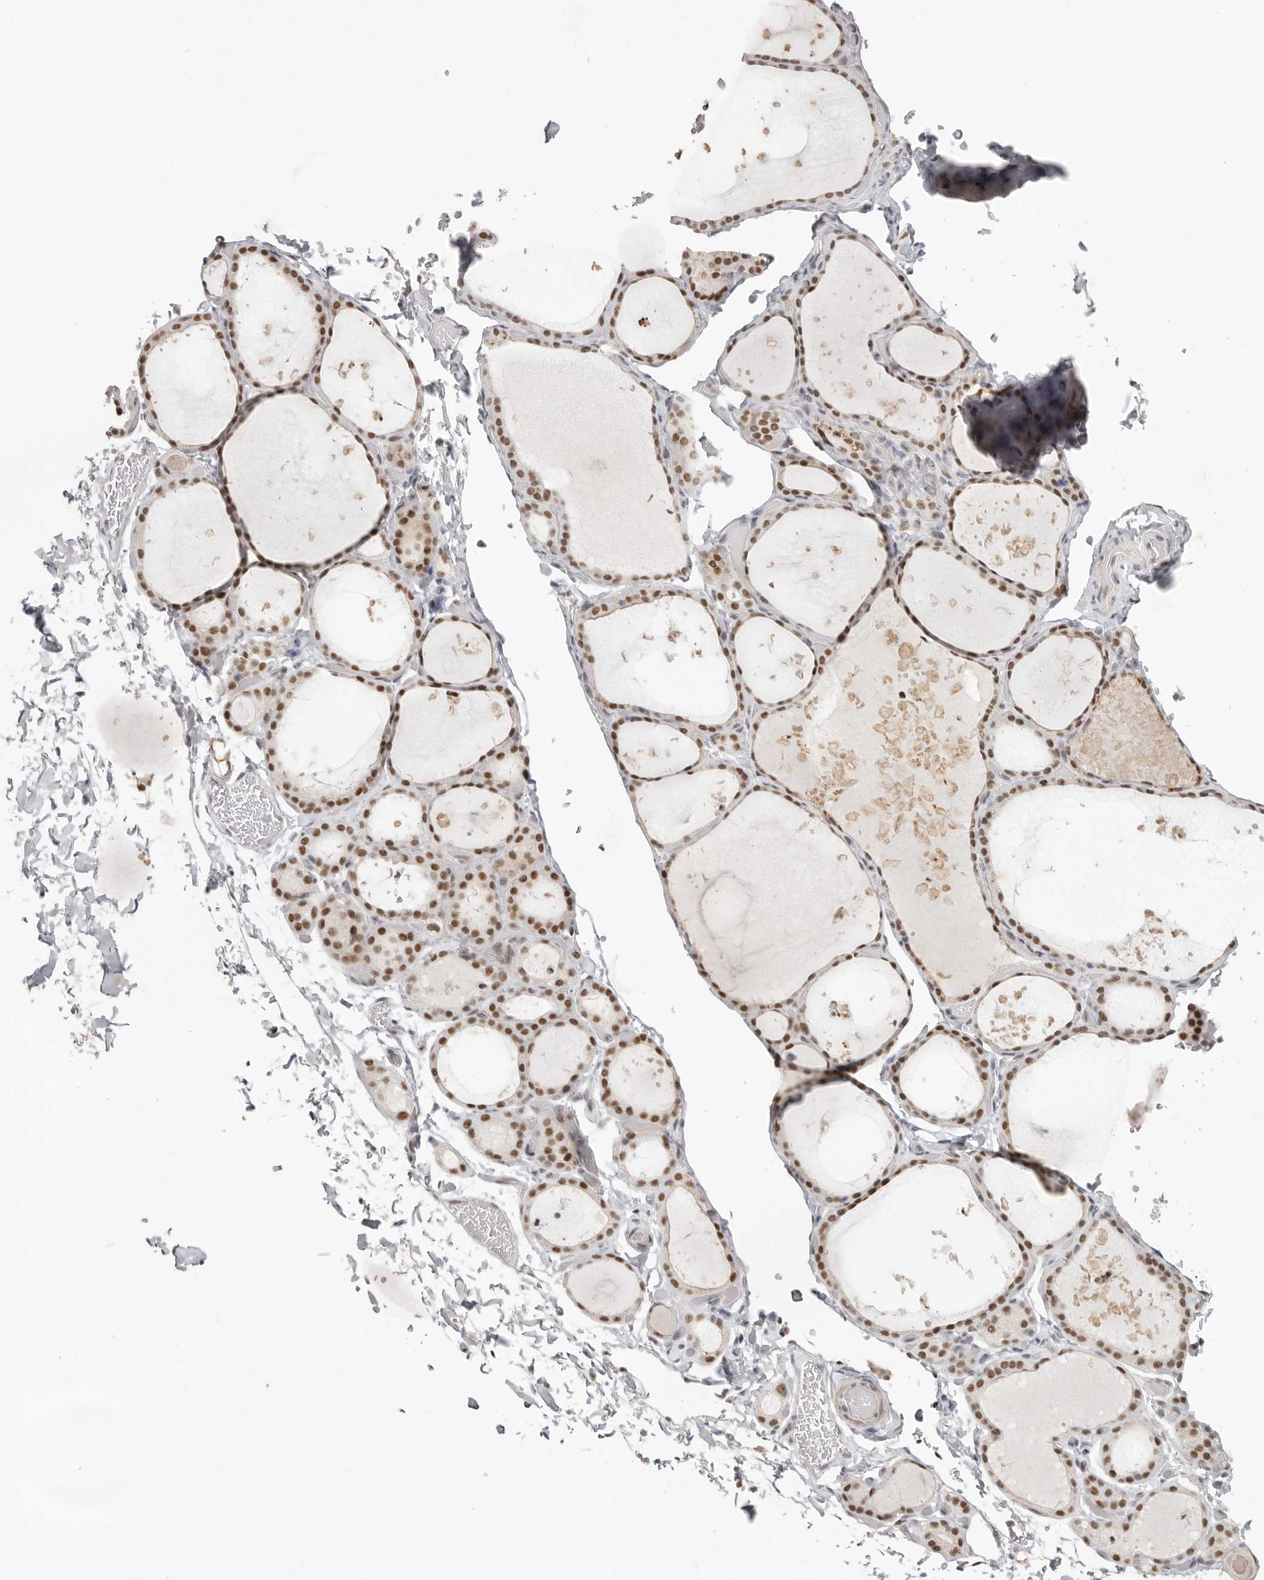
{"staining": {"intensity": "moderate", "quantity": ">75%", "location": "nuclear"}, "tissue": "thyroid gland", "cell_type": "Glandular cells", "image_type": "normal", "snomed": [{"axis": "morphology", "description": "Normal tissue, NOS"}, {"axis": "topography", "description": "Thyroid gland"}], "caption": "Immunohistochemistry (DAB (3,3'-diaminobenzidine)) staining of normal human thyroid gland shows moderate nuclear protein positivity in about >75% of glandular cells. The protein is stained brown, and the nuclei are stained in blue (DAB (3,3'-diaminobenzidine) IHC with brightfield microscopy, high magnification).", "gene": "LARP7", "patient": {"sex": "female", "age": 44}}